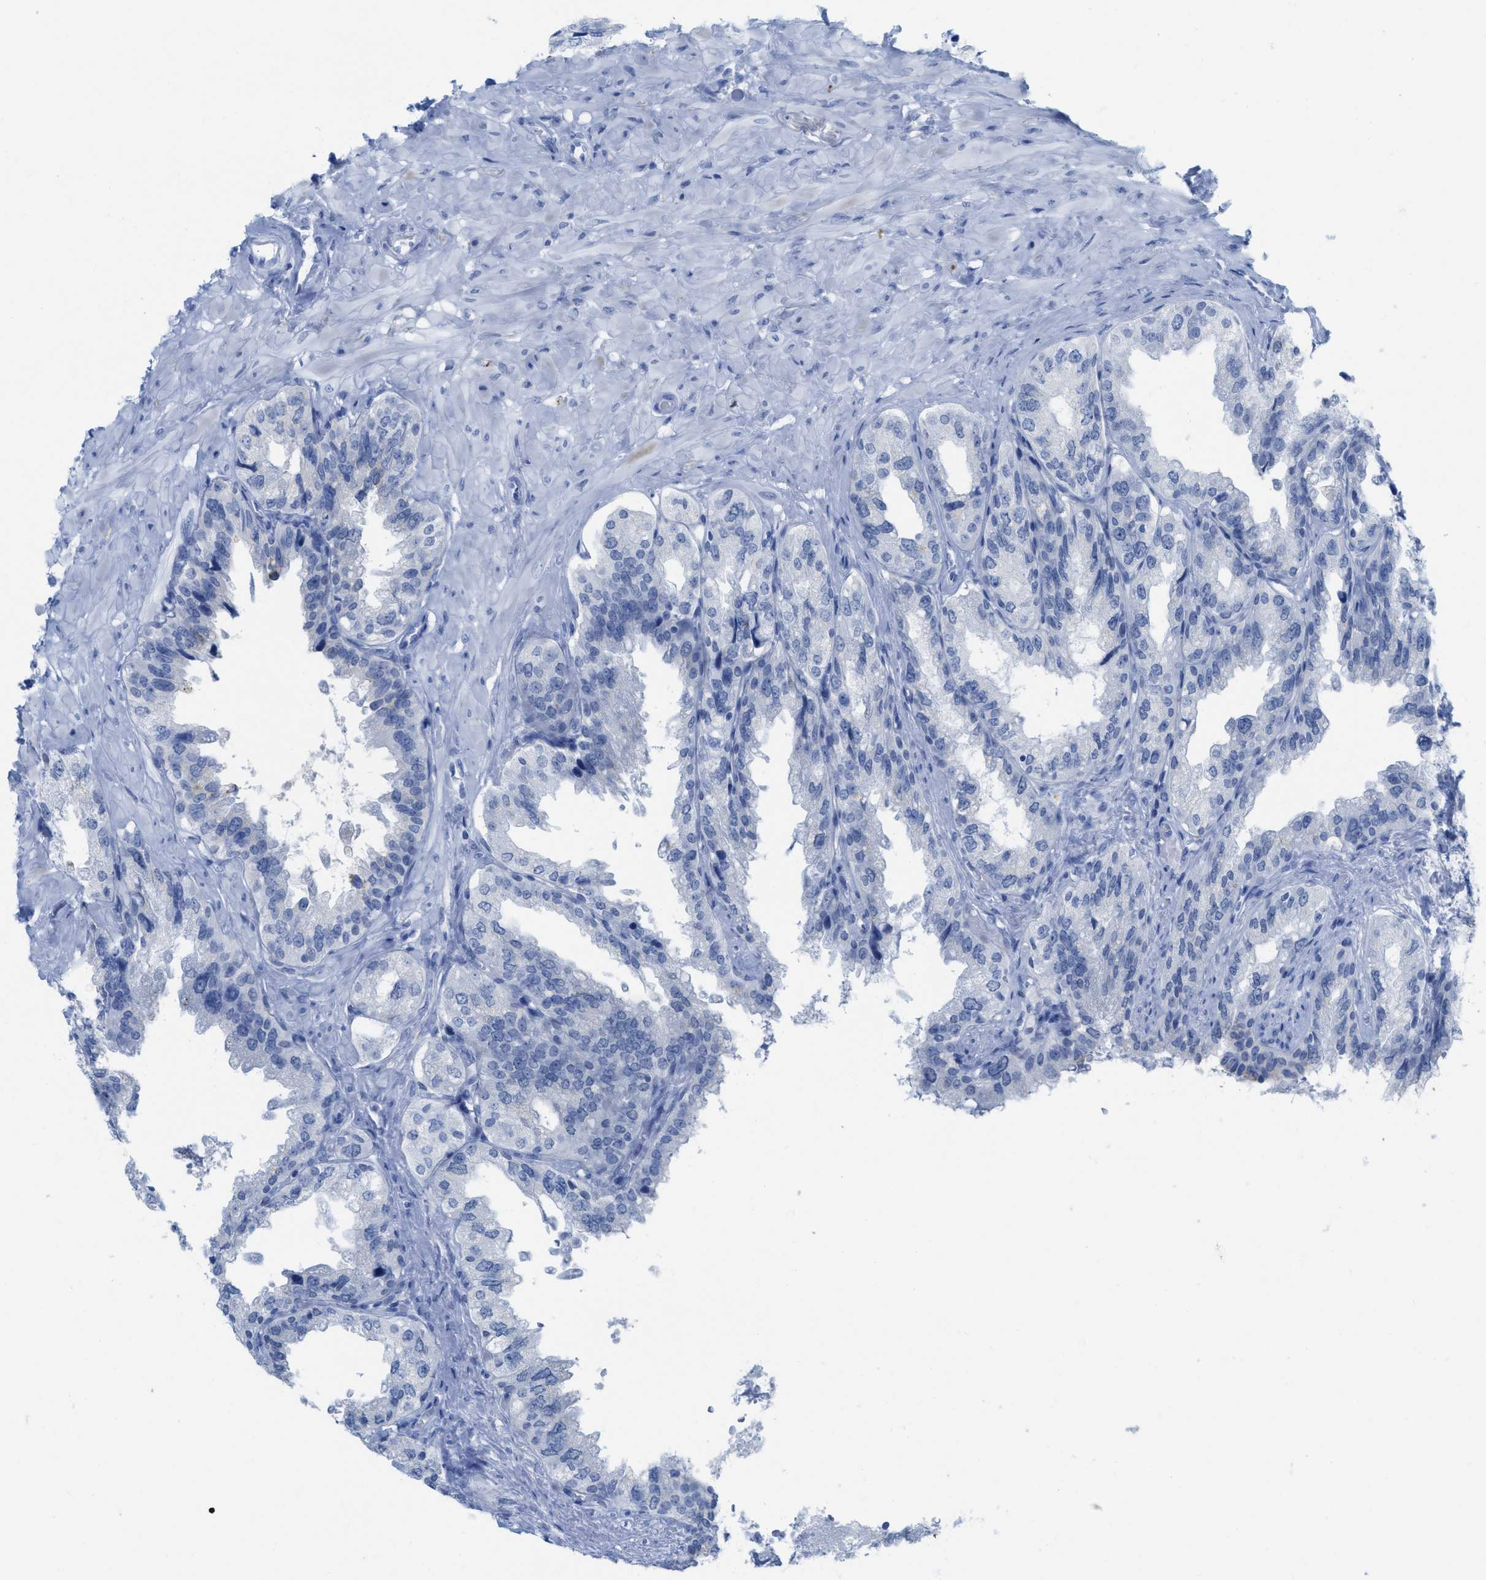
{"staining": {"intensity": "moderate", "quantity": "<25%", "location": "cytoplasmic/membranous"}, "tissue": "seminal vesicle", "cell_type": "Glandular cells", "image_type": "normal", "snomed": [{"axis": "morphology", "description": "Normal tissue, NOS"}, {"axis": "topography", "description": "Seminal veicle"}], "caption": "Moderate cytoplasmic/membranous expression for a protein is seen in approximately <25% of glandular cells of normal seminal vesicle using IHC.", "gene": "WDR4", "patient": {"sex": "male", "age": 68}}